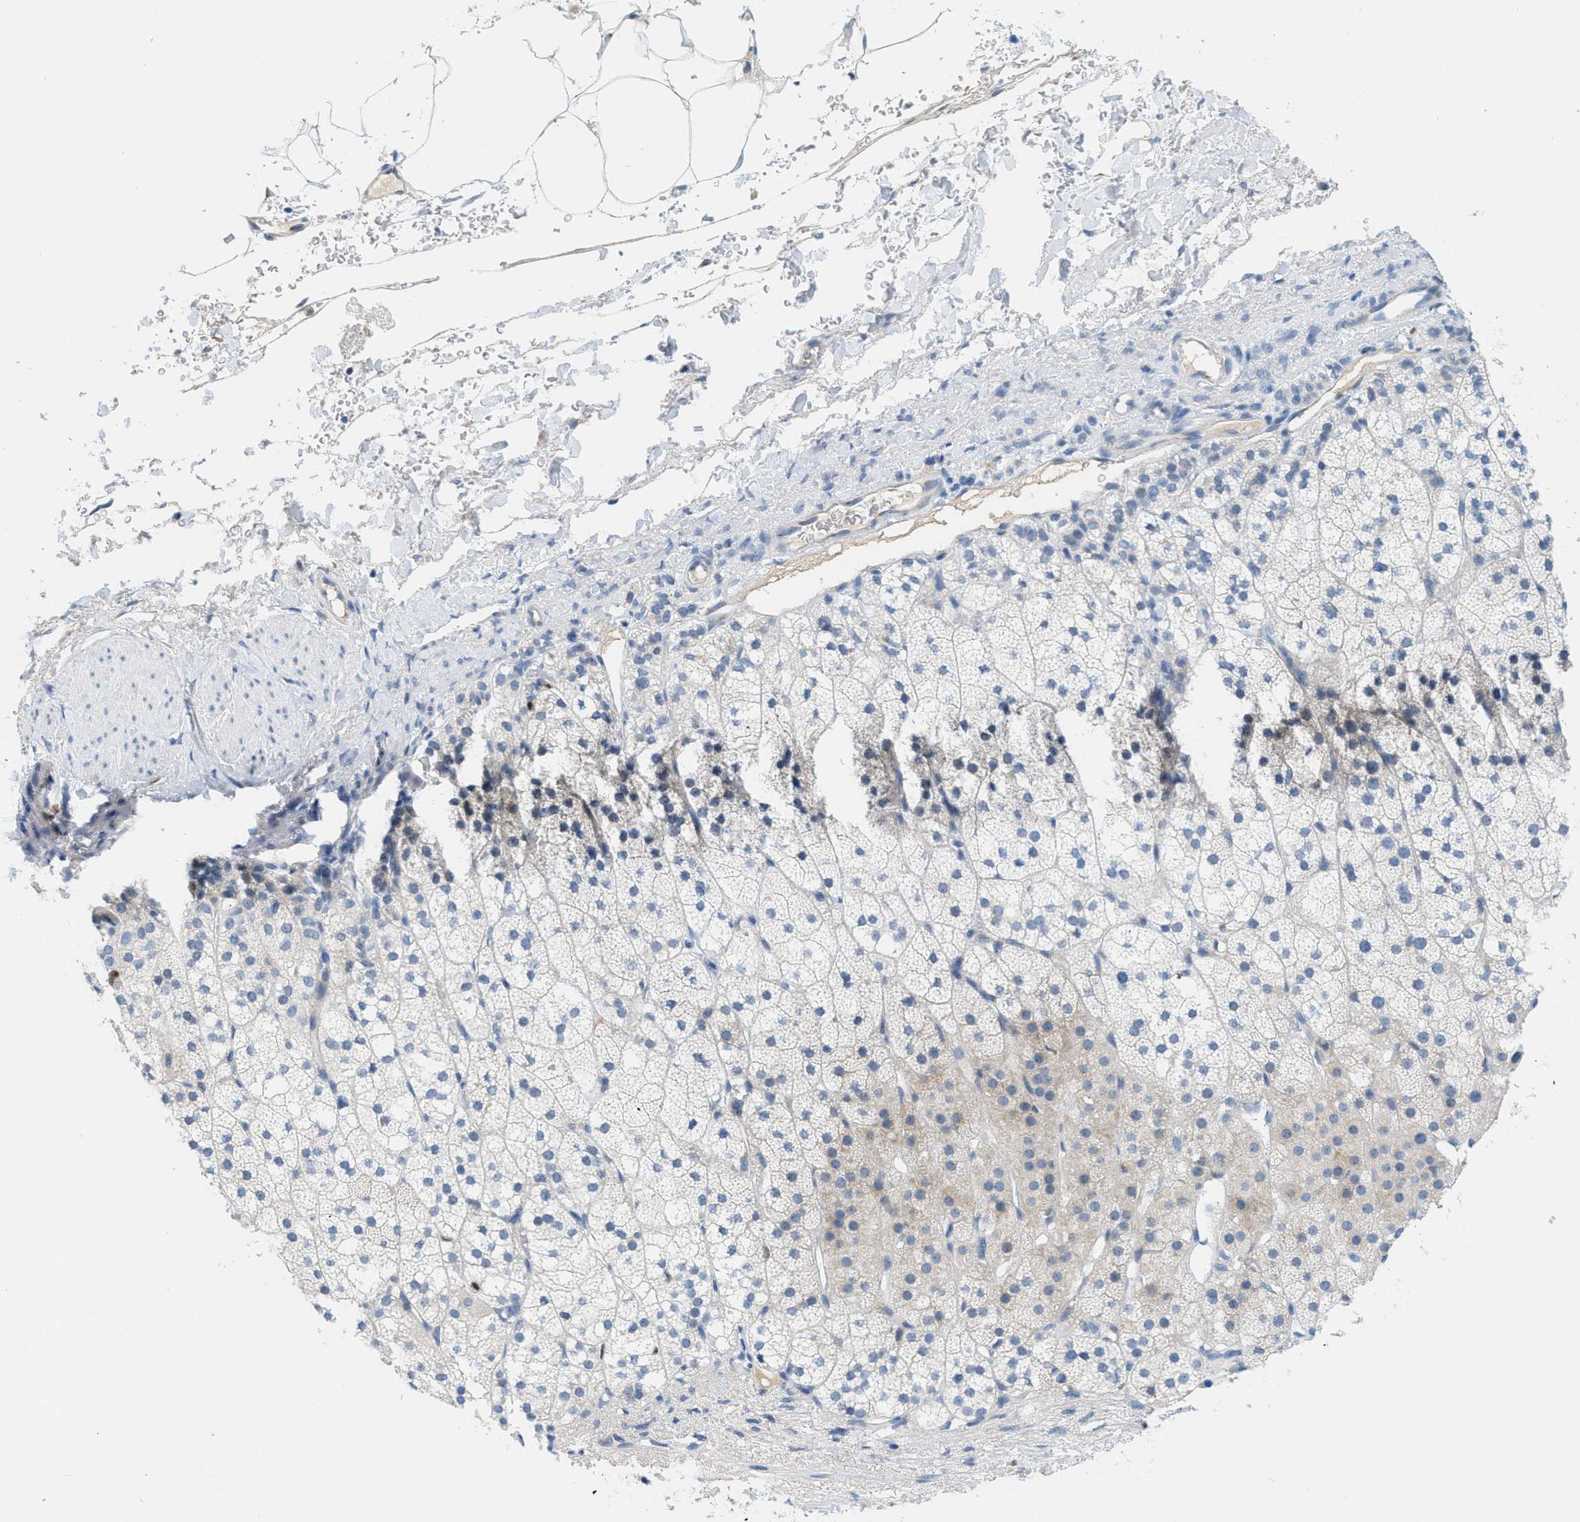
{"staining": {"intensity": "weak", "quantity": "<25%", "location": "cytoplasmic/membranous"}, "tissue": "adrenal gland", "cell_type": "Glandular cells", "image_type": "normal", "snomed": [{"axis": "morphology", "description": "Normal tissue, NOS"}, {"axis": "topography", "description": "Adrenal gland"}], "caption": "The immunohistochemistry image has no significant positivity in glandular cells of adrenal gland.", "gene": "ORC6", "patient": {"sex": "male", "age": 35}}